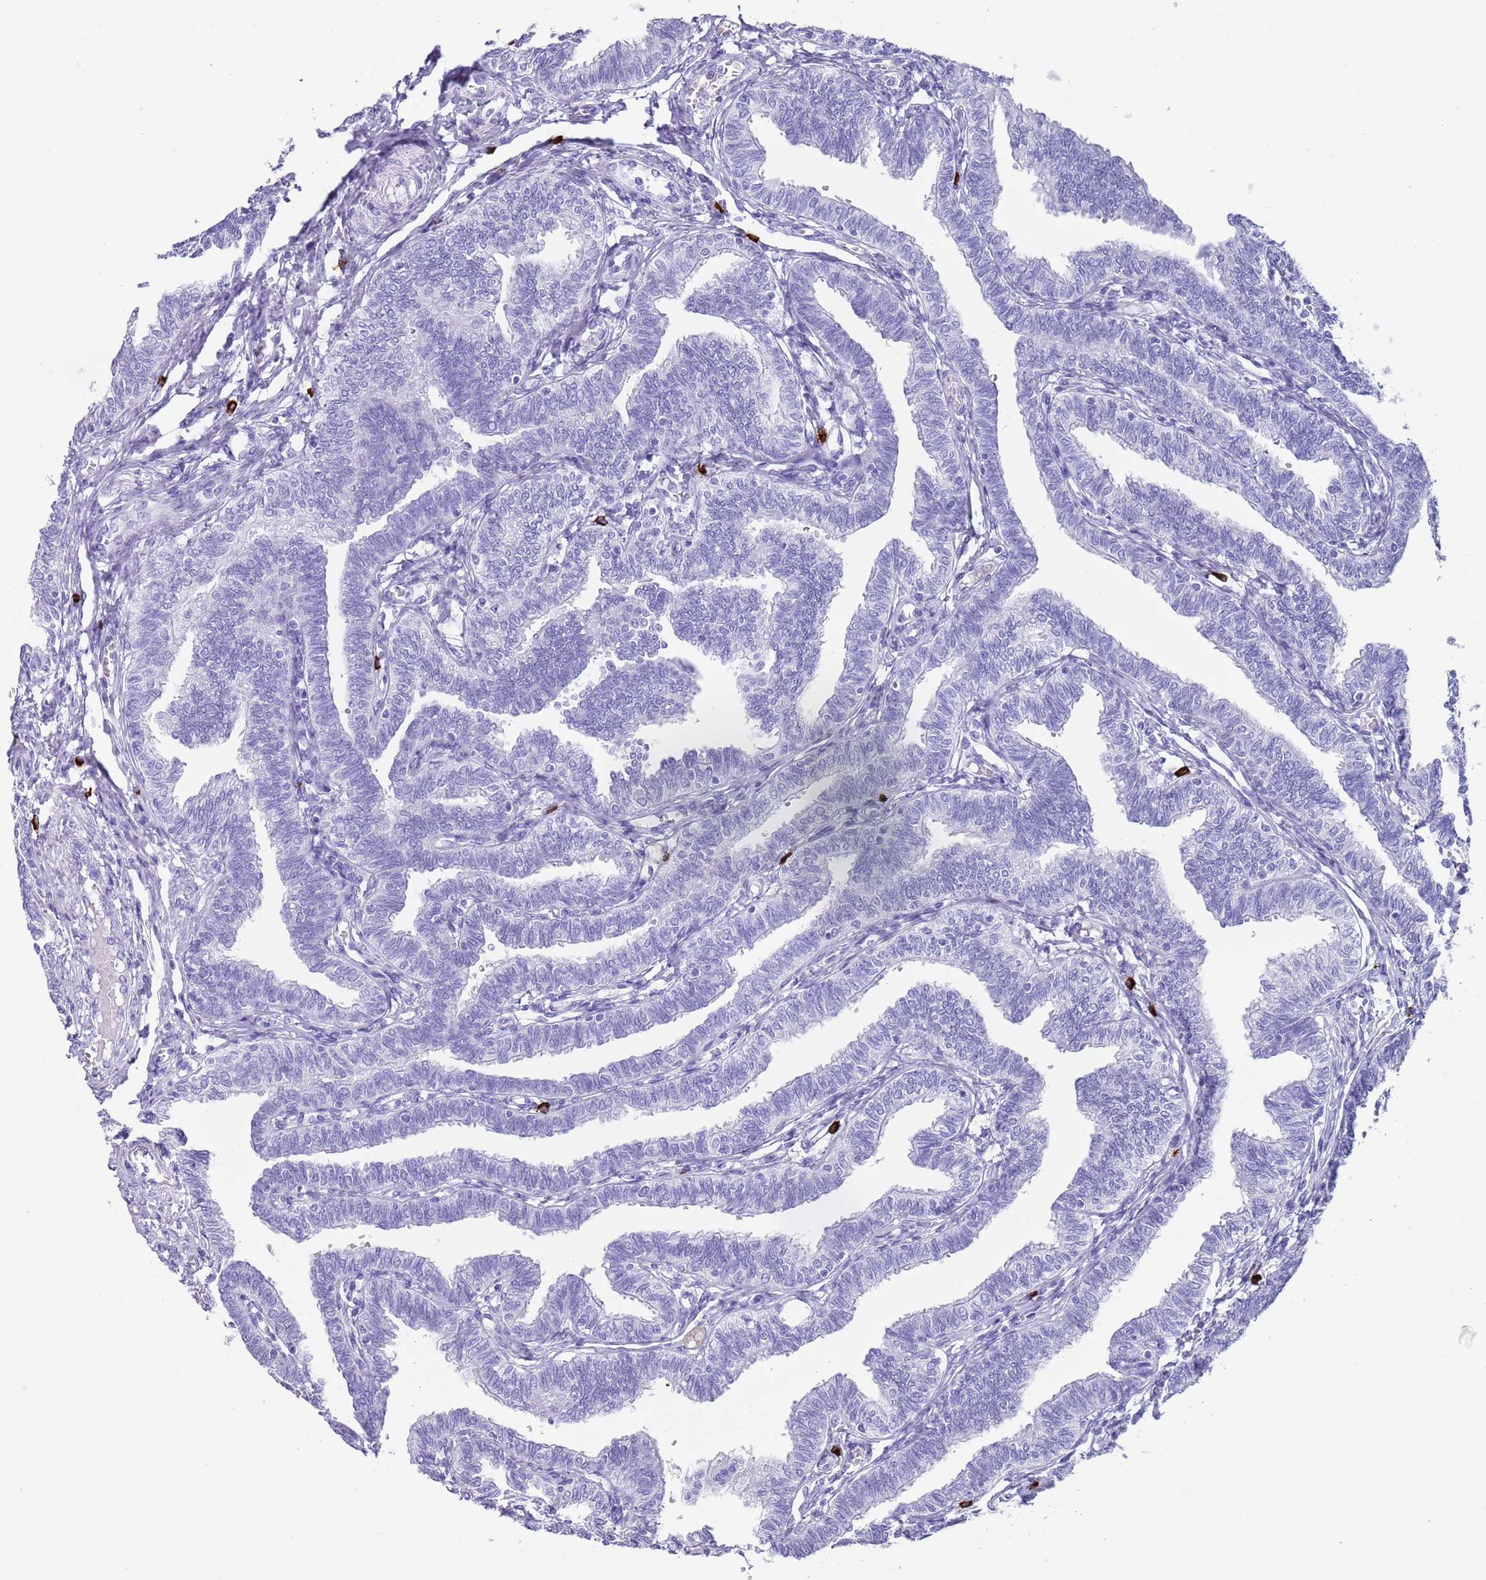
{"staining": {"intensity": "negative", "quantity": "none", "location": "none"}, "tissue": "fallopian tube", "cell_type": "Glandular cells", "image_type": "normal", "snomed": [{"axis": "morphology", "description": "Normal tissue, NOS"}, {"axis": "topography", "description": "Fallopian tube"}, {"axis": "topography", "description": "Ovary"}], "caption": "Immunohistochemistry (IHC) of unremarkable fallopian tube exhibits no expression in glandular cells. (Brightfield microscopy of DAB (3,3'-diaminobenzidine) IHC at high magnification).", "gene": "MYADML2", "patient": {"sex": "female", "age": 23}}